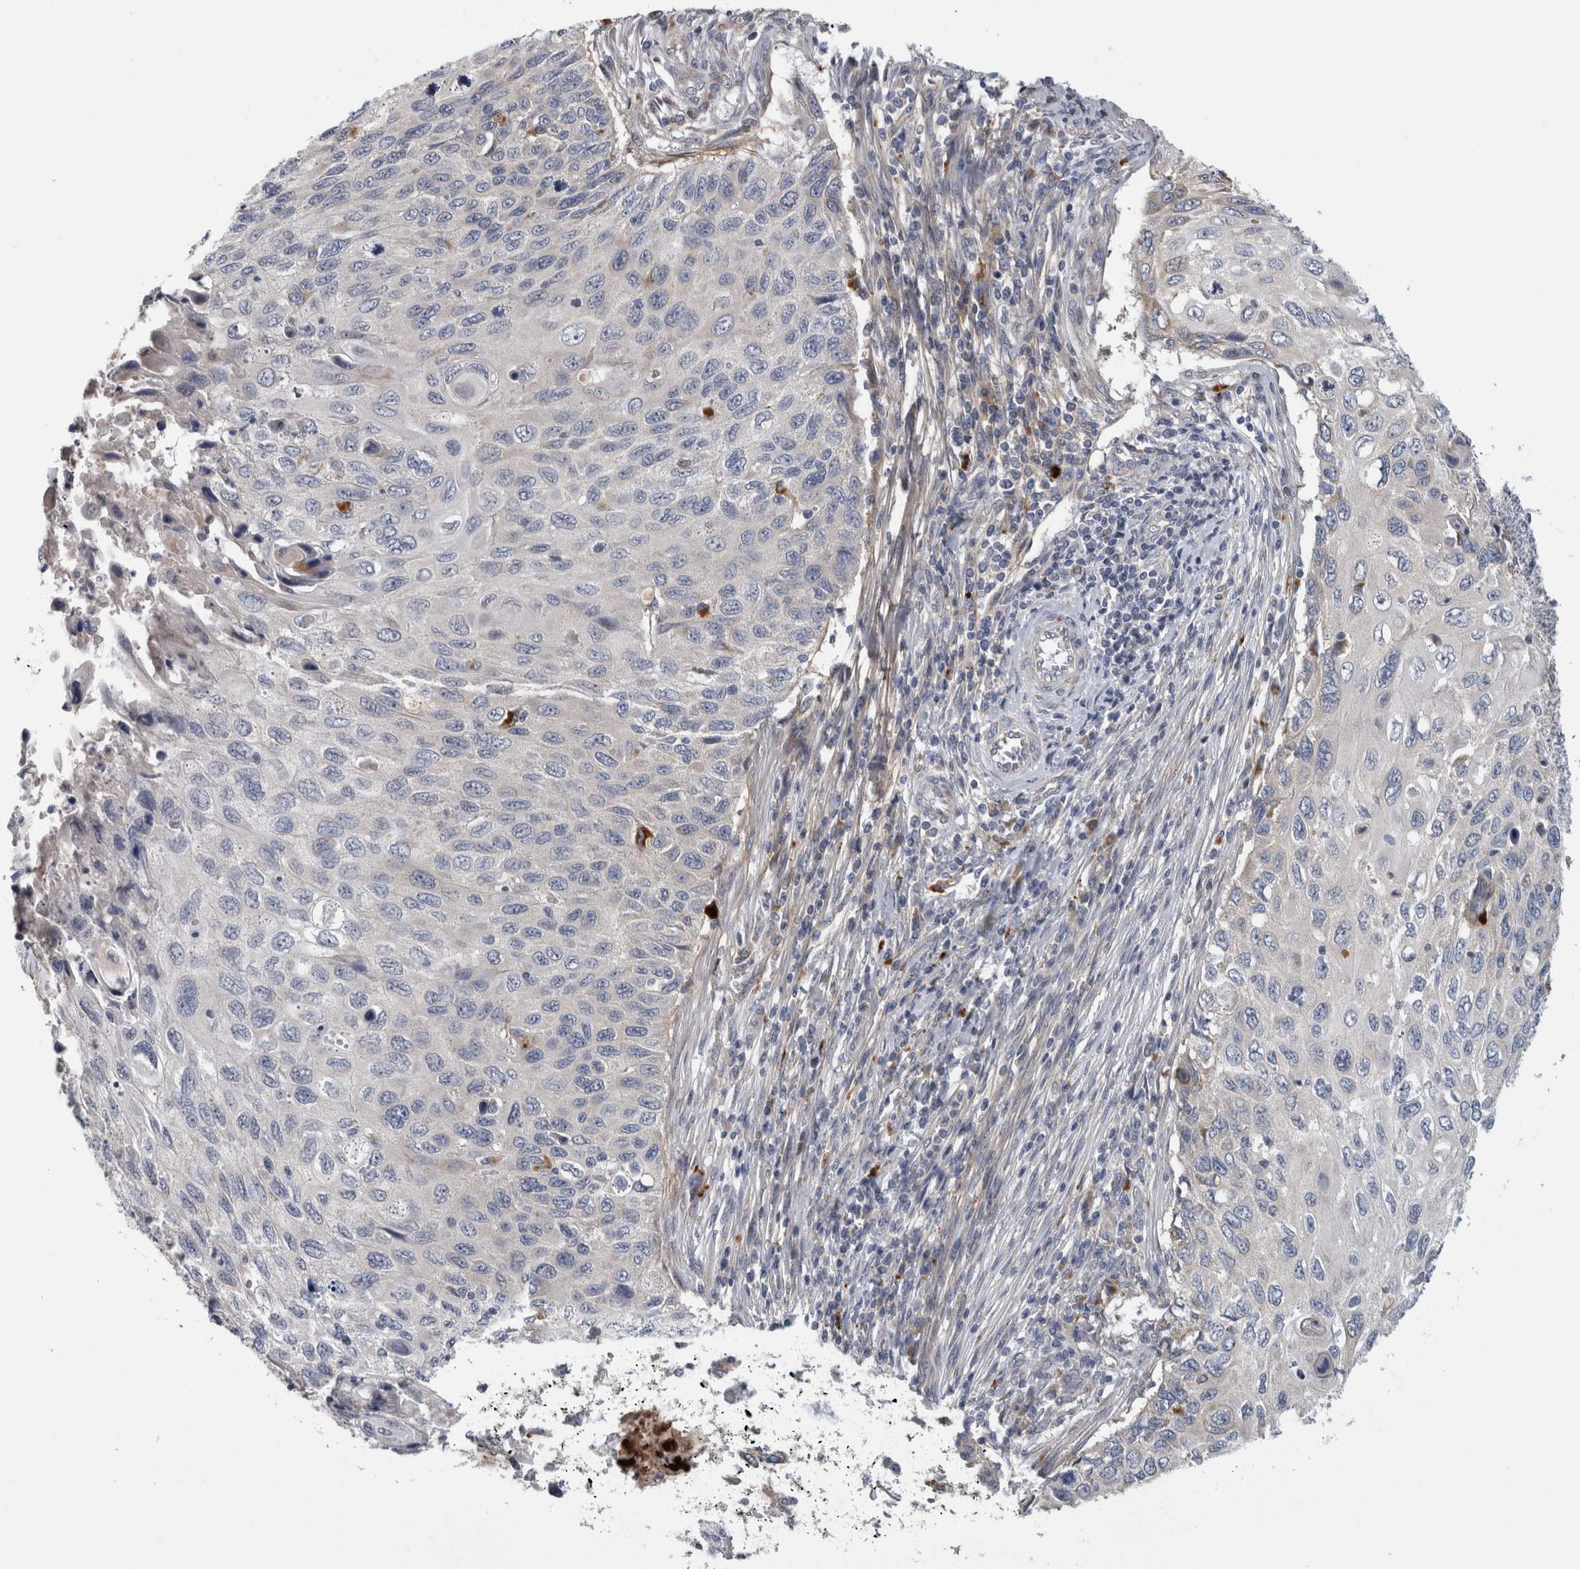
{"staining": {"intensity": "negative", "quantity": "none", "location": "none"}, "tissue": "cervical cancer", "cell_type": "Tumor cells", "image_type": "cancer", "snomed": [{"axis": "morphology", "description": "Squamous cell carcinoma, NOS"}, {"axis": "topography", "description": "Cervix"}], "caption": "Immunohistochemistry of cervical cancer (squamous cell carcinoma) exhibits no positivity in tumor cells.", "gene": "ATXN2", "patient": {"sex": "female", "age": 70}}